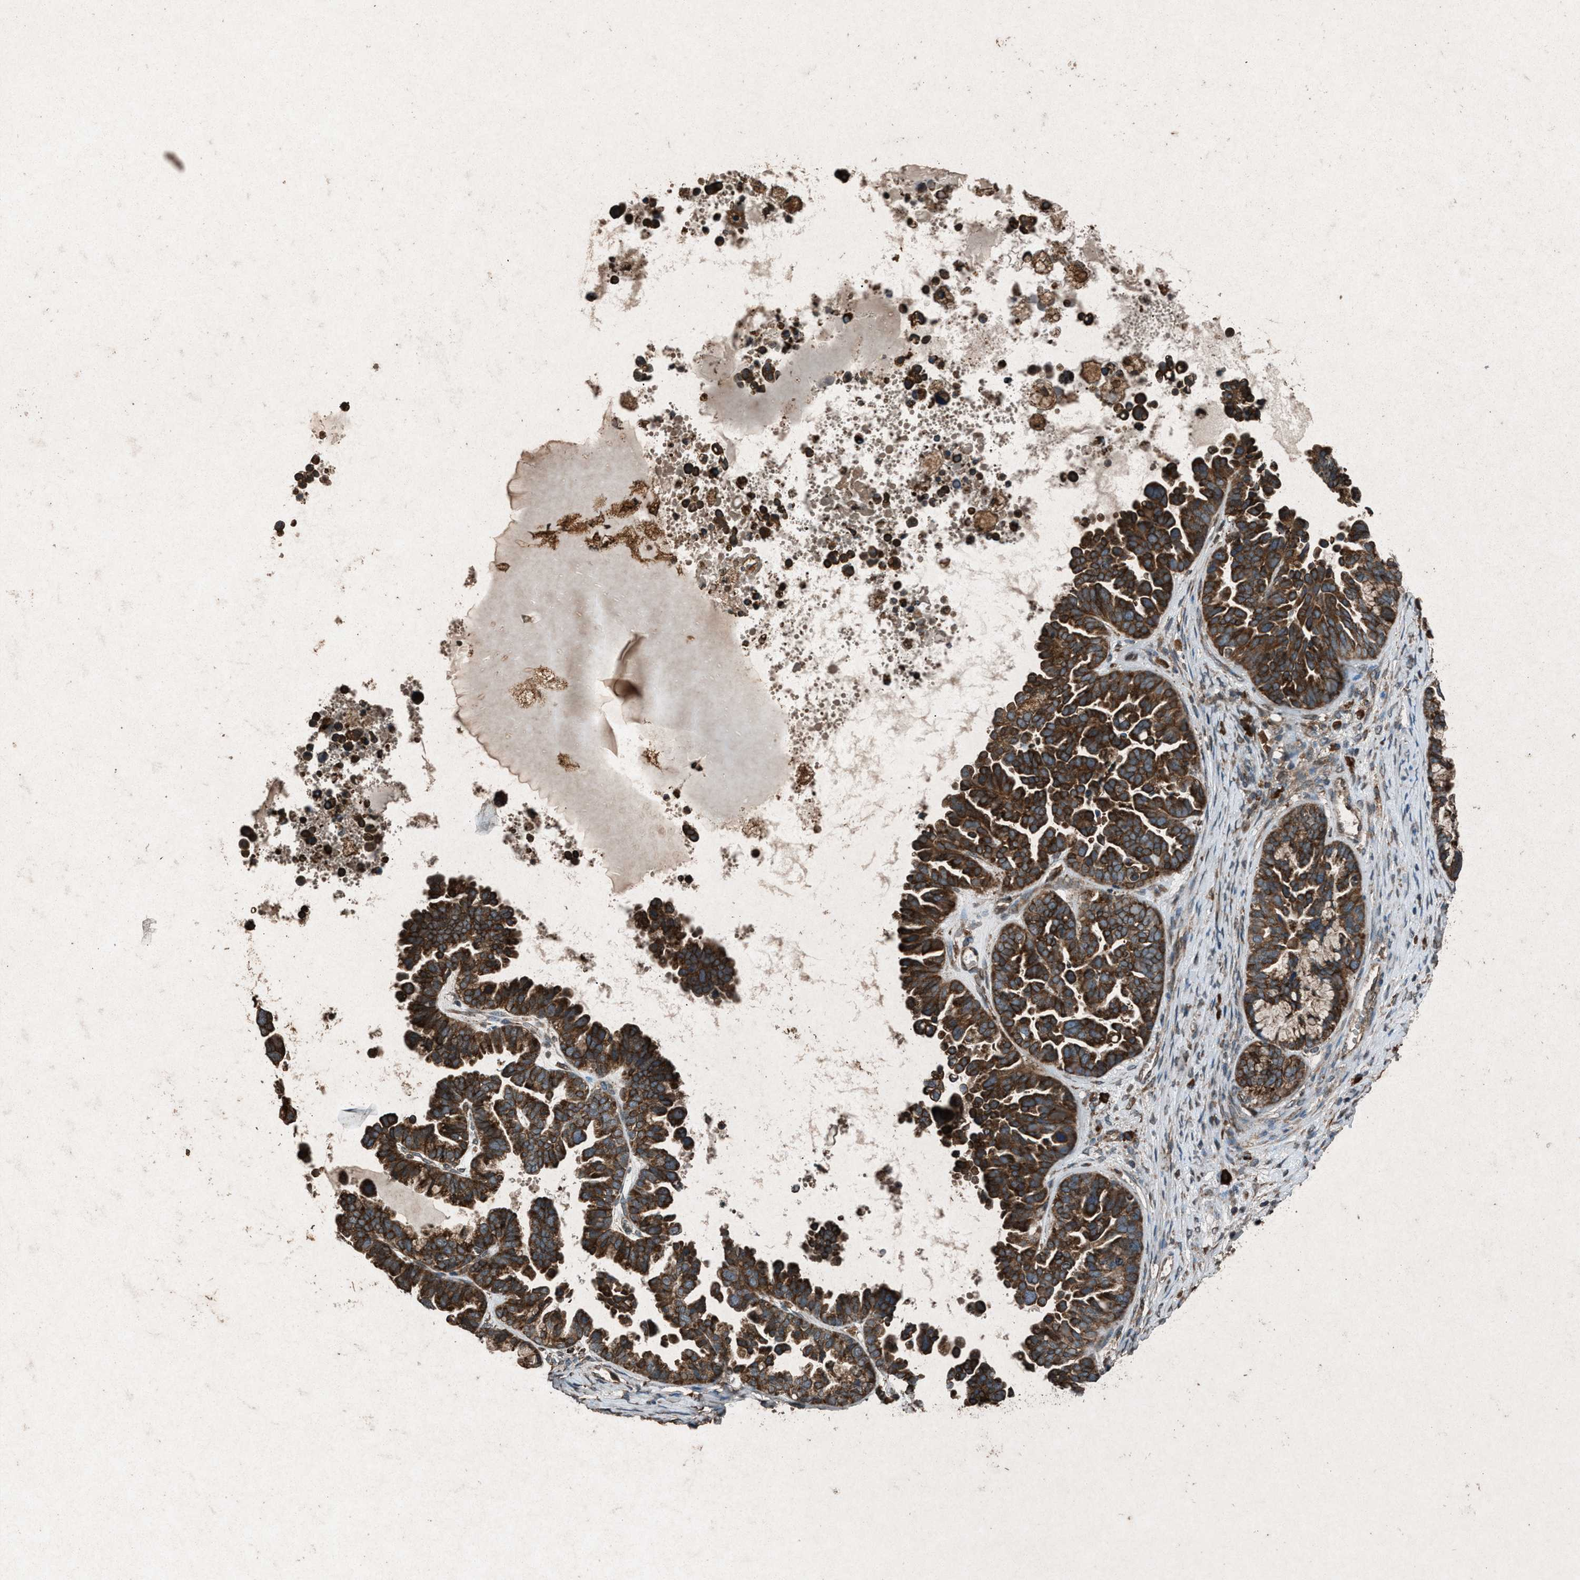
{"staining": {"intensity": "strong", "quantity": ">75%", "location": "cytoplasmic/membranous"}, "tissue": "ovarian cancer", "cell_type": "Tumor cells", "image_type": "cancer", "snomed": [{"axis": "morphology", "description": "Cystadenocarcinoma, serous, NOS"}, {"axis": "topography", "description": "Ovary"}], "caption": "Immunohistochemistry (IHC) photomicrograph of human serous cystadenocarcinoma (ovarian) stained for a protein (brown), which reveals high levels of strong cytoplasmic/membranous positivity in approximately >75% of tumor cells.", "gene": "CALR", "patient": {"sex": "female", "age": 56}}